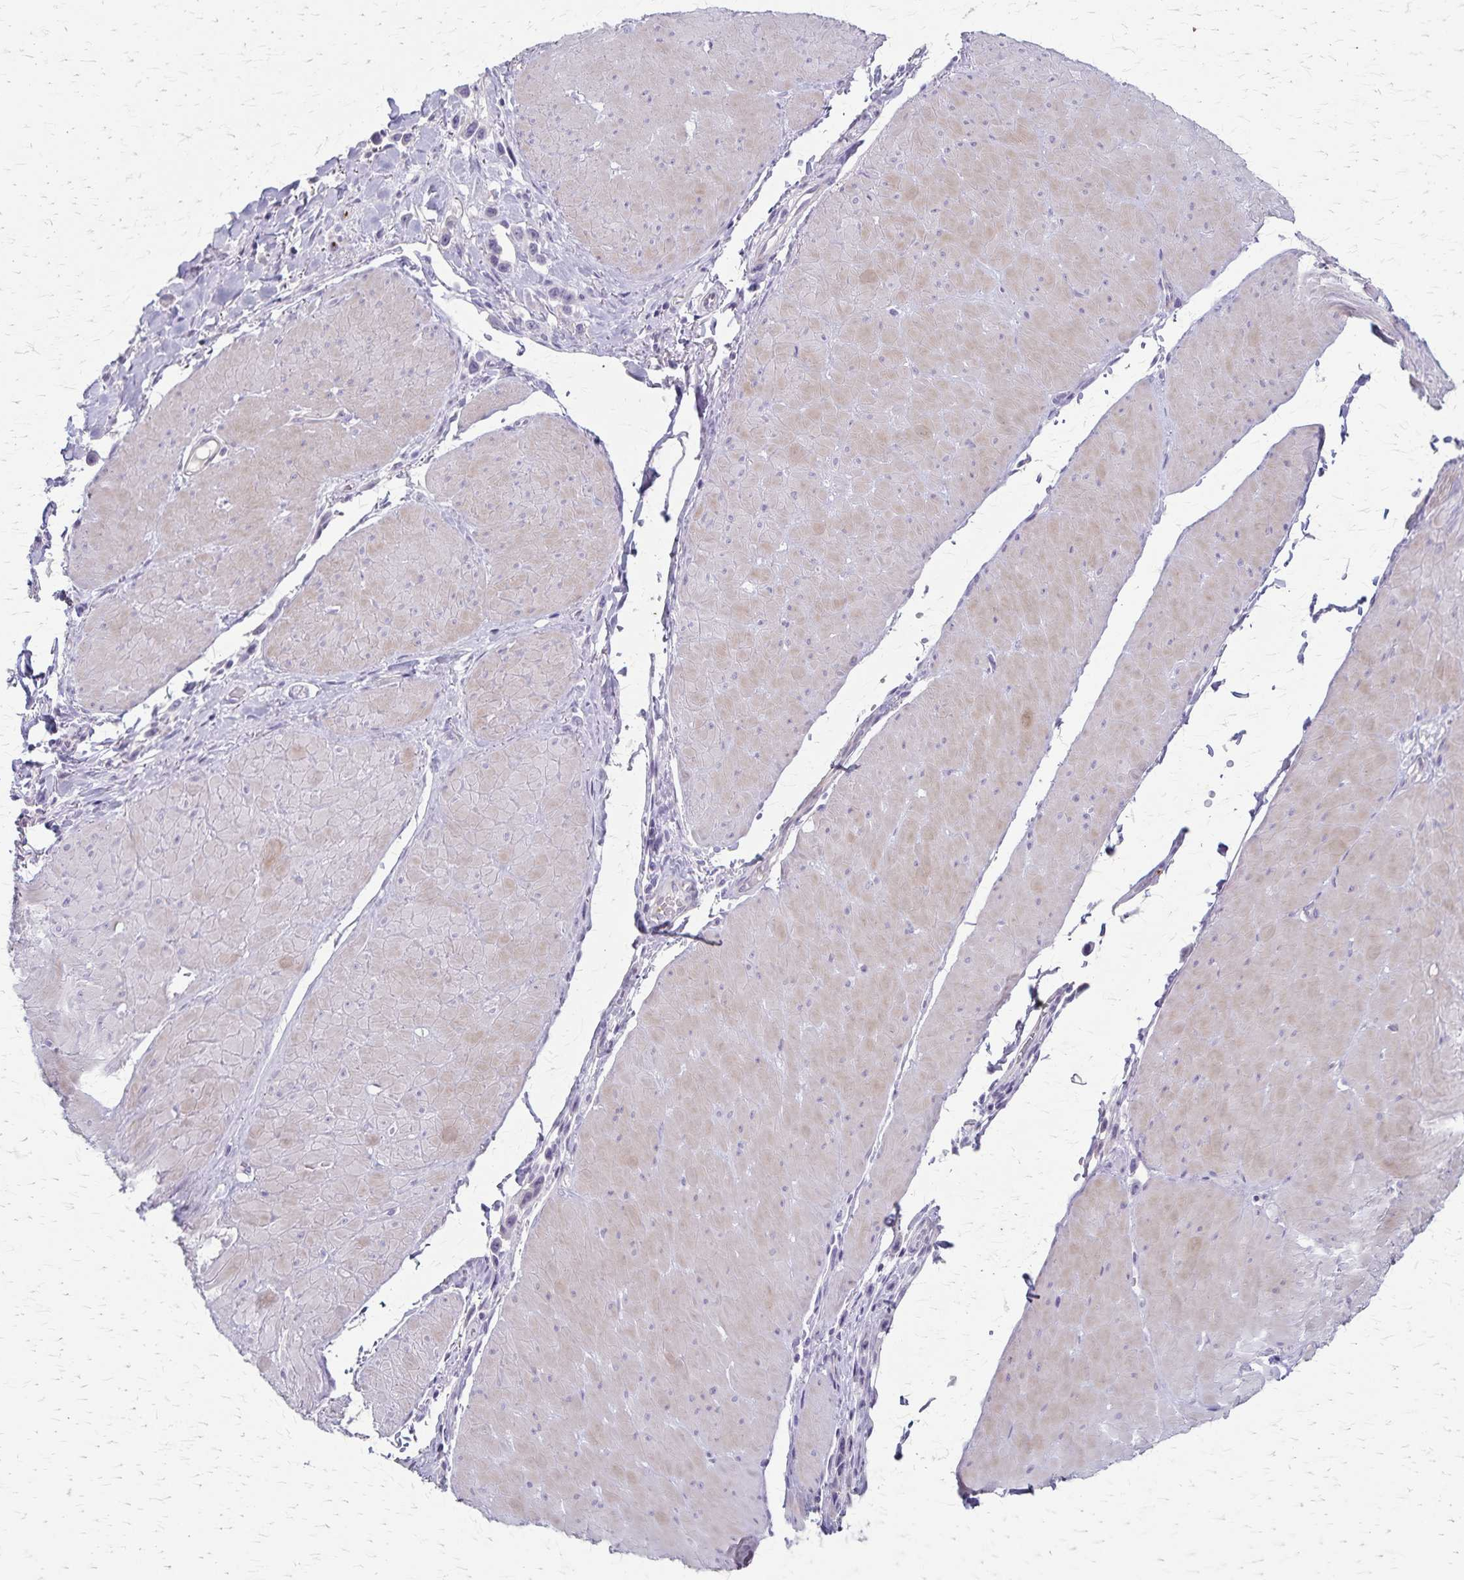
{"staining": {"intensity": "negative", "quantity": "none", "location": "none"}, "tissue": "stomach cancer", "cell_type": "Tumor cells", "image_type": "cancer", "snomed": [{"axis": "morphology", "description": "Adenocarcinoma, NOS"}, {"axis": "topography", "description": "Stomach"}], "caption": "Tumor cells are negative for brown protein staining in stomach cancer (adenocarcinoma). (Stains: DAB (3,3'-diaminobenzidine) immunohistochemistry with hematoxylin counter stain, Microscopy: brightfield microscopy at high magnification).", "gene": "RASL10B", "patient": {"sex": "male", "age": 47}}